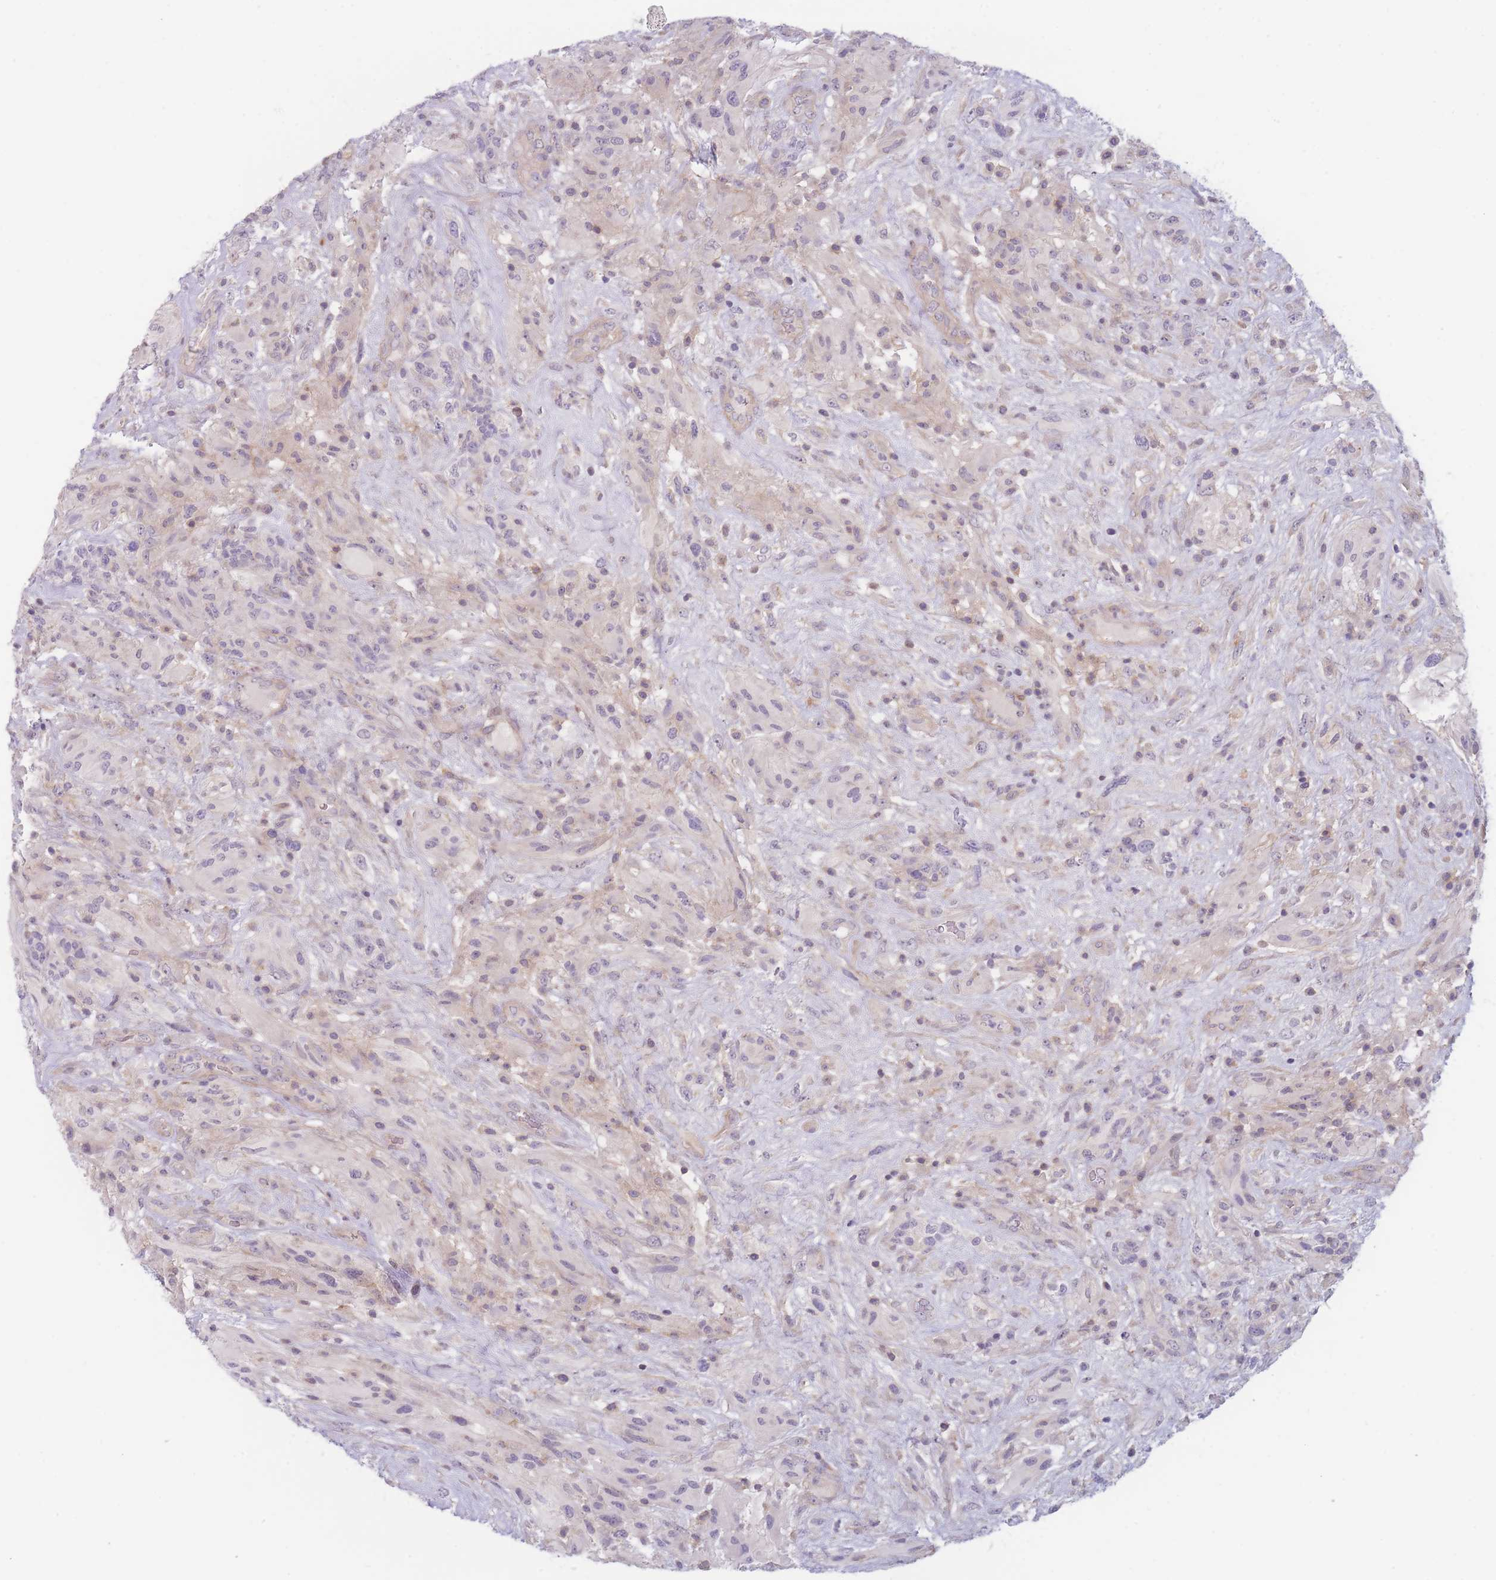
{"staining": {"intensity": "negative", "quantity": "none", "location": "none"}, "tissue": "glioma", "cell_type": "Tumor cells", "image_type": "cancer", "snomed": [{"axis": "morphology", "description": "Glioma, malignant, High grade"}, {"axis": "topography", "description": "Brain"}], "caption": "Immunohistochemical staining of glioma reveals no significant staining in tumor cells. (DAB immunohistochemistry with hematoxylin counter stain).", "gene": "WDR93", "patient": {"sex": "male", "age": 61}}